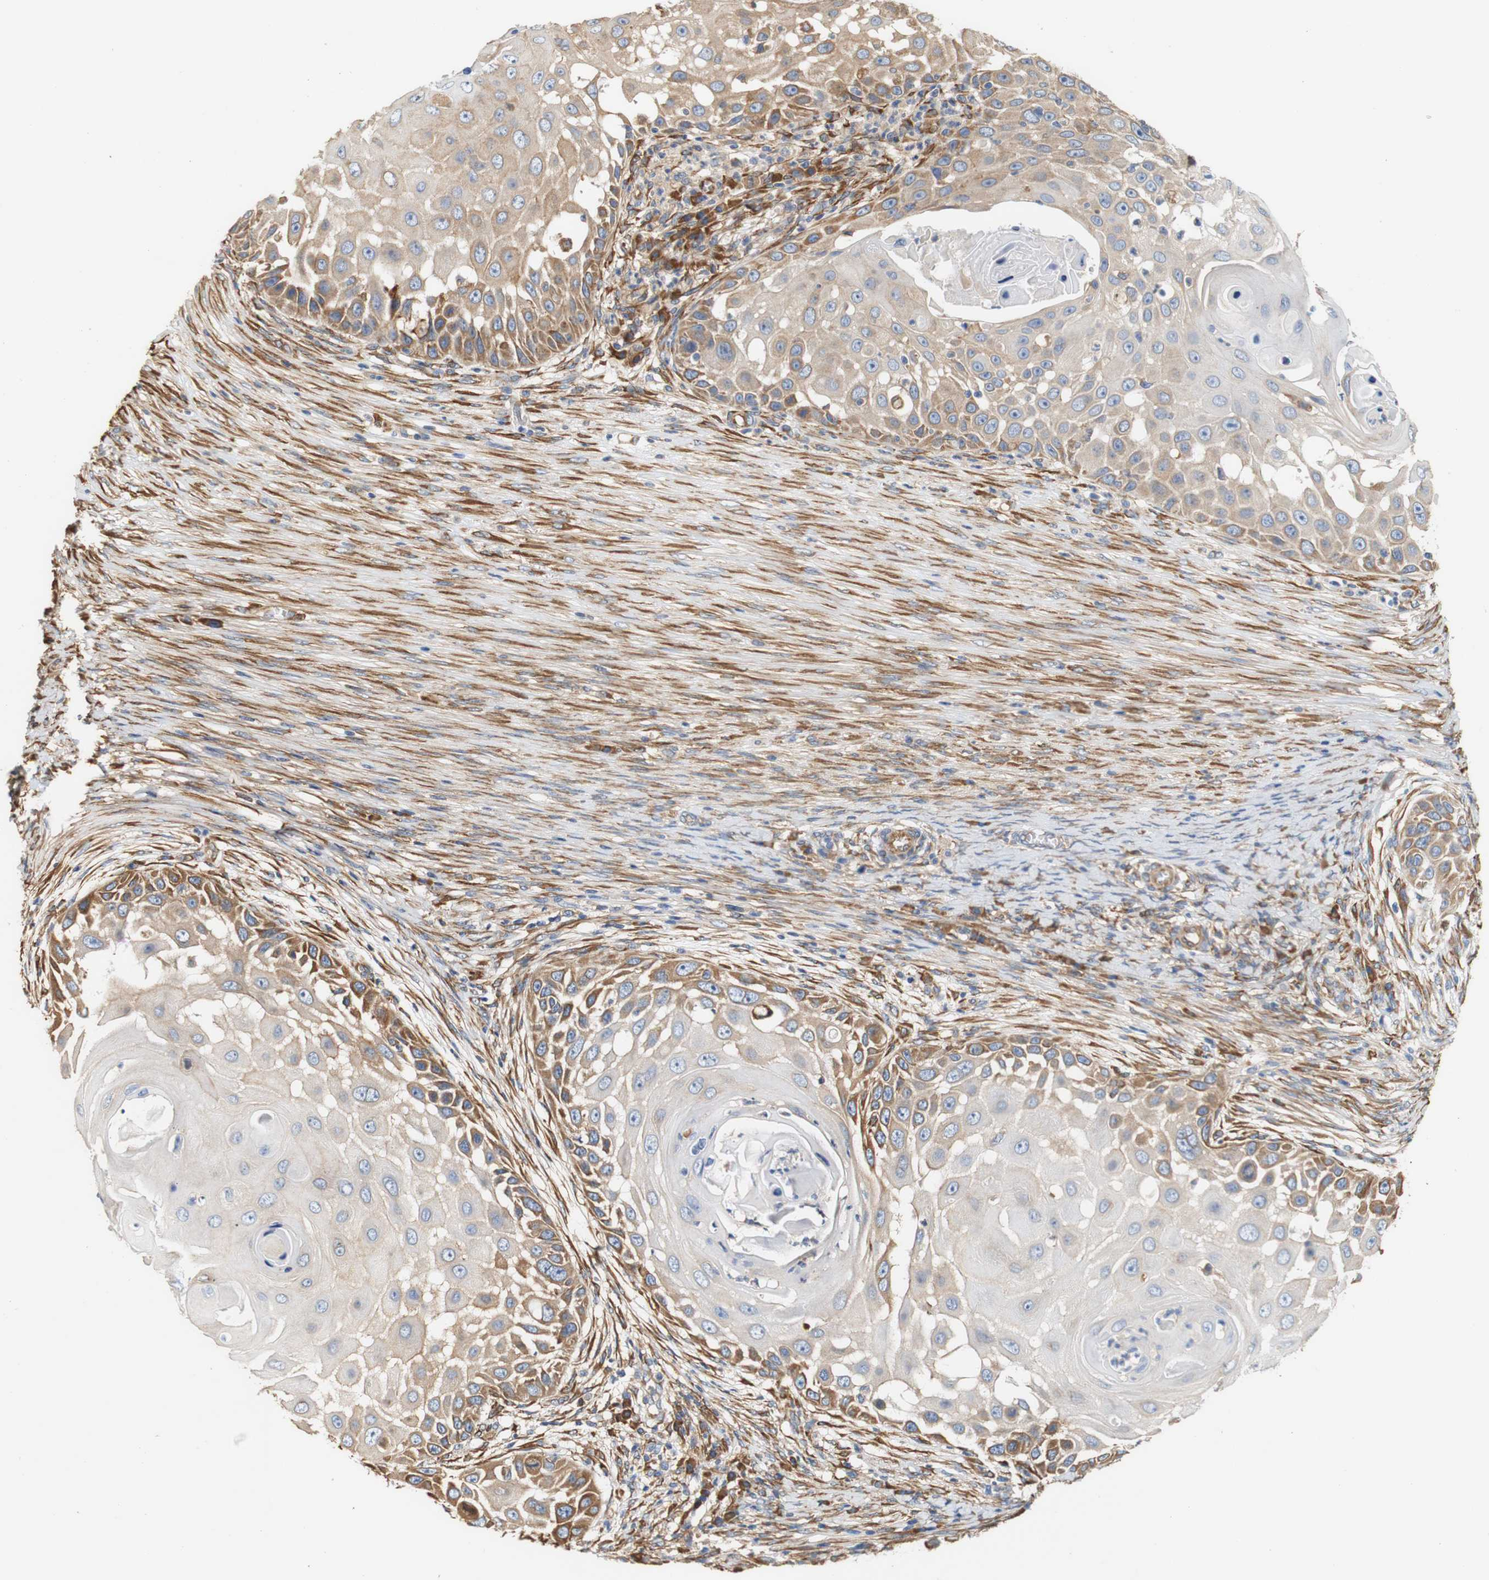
{"staining": {"intensity": "moderate", "quantity": "<25%", "location": "cytoplasmic/membranous"}, "tissue": "skin cancer", "cell_type": "Tumor cells", "image_type": "cancer", "snomed": [{"axis": "morphology", "description": "Squamous cell carcinoma, NOS"}, {"axis": "topography", "description": "Skin"}], "caption": "Immunohistochemical staining of human squamous cell carcinoma (skin) exhibits low levels of moderate cytoplasmic/membranous protein positivity in about <25% of tumor cells. The protein of interest is shown in brown color, while the nuclei are stained blue.", "gene": "EIF2AK4", "patient": {"sex": "female", "age": 44}}